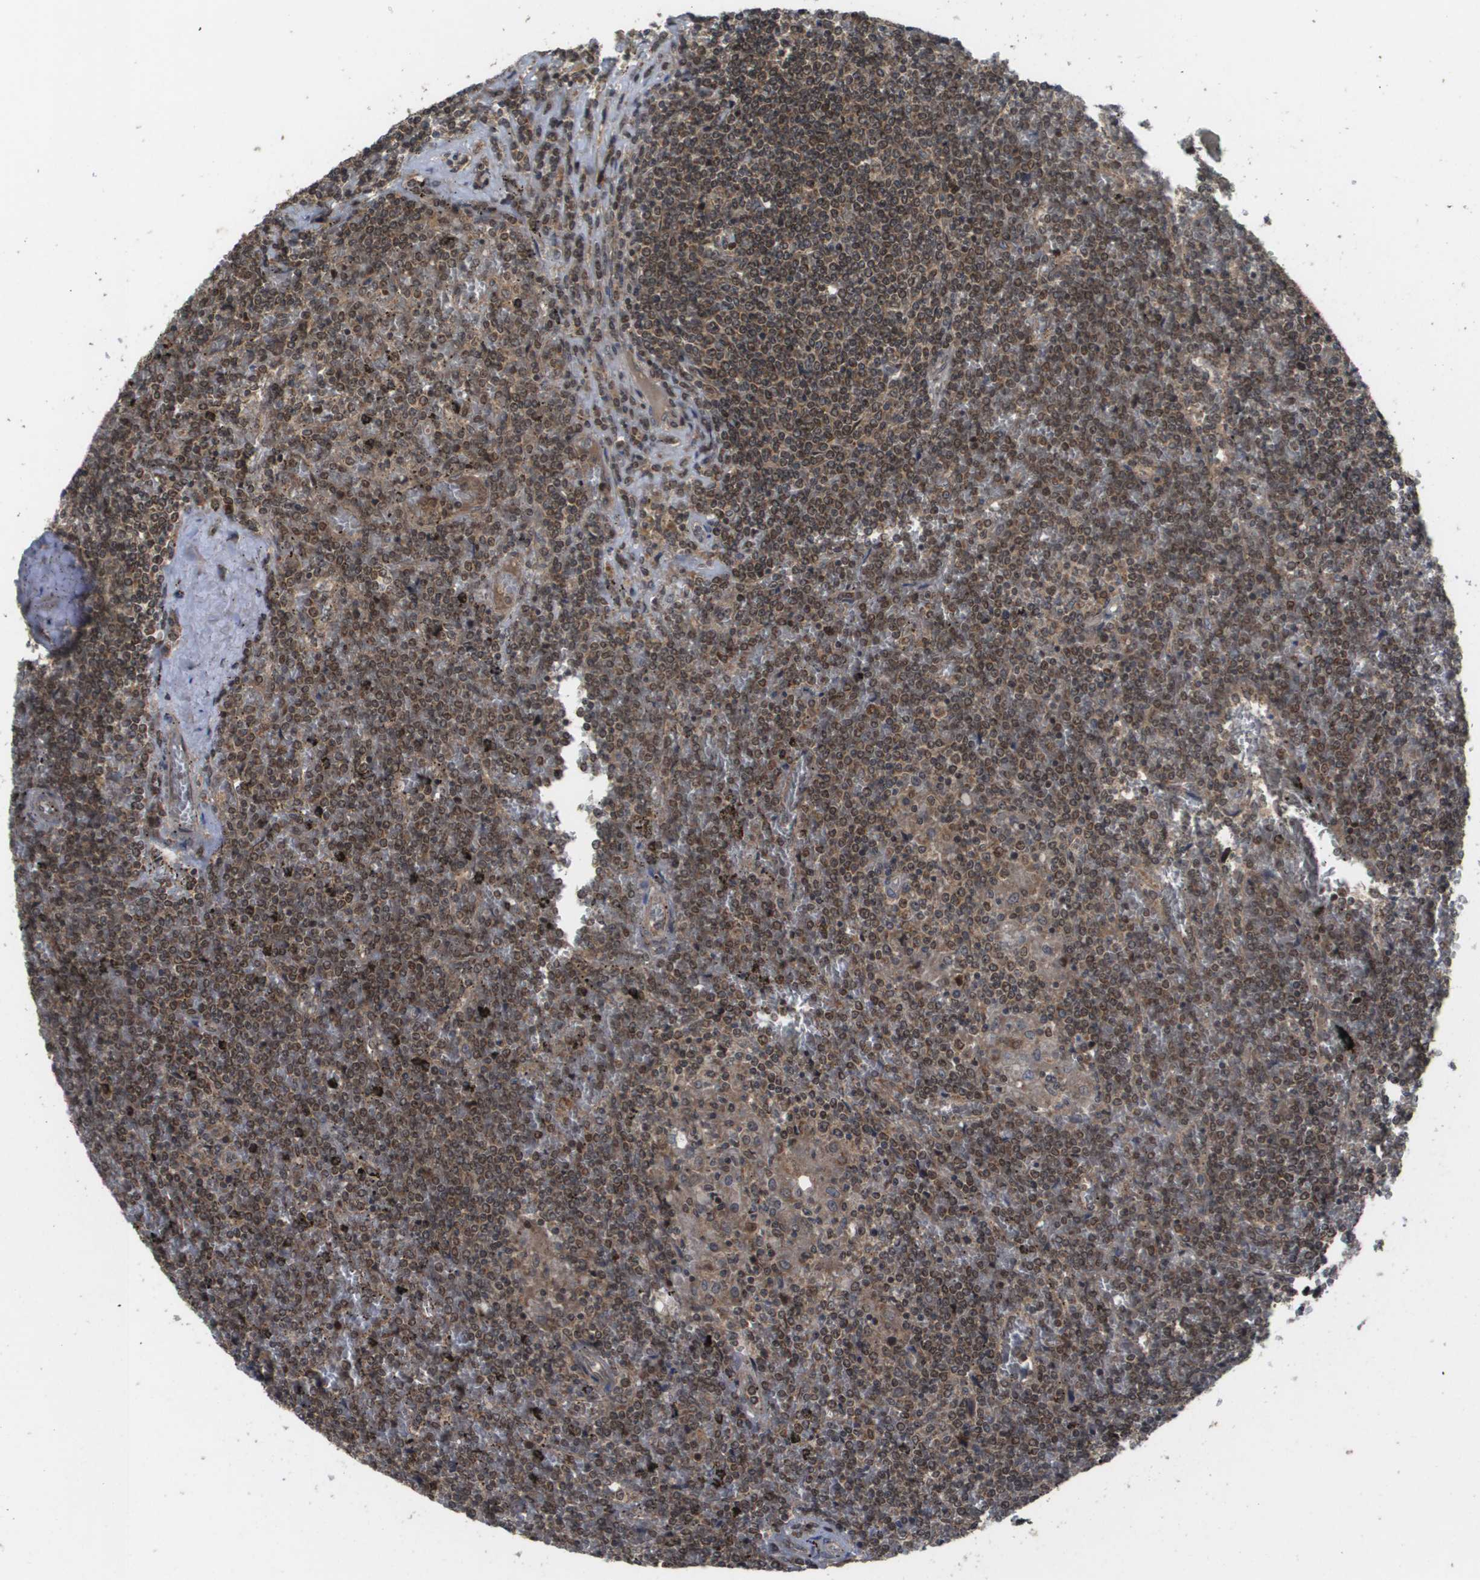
{"staining": {"intensity": "moderate", "quantity": ">75%", "location": "cytoplasmic/membranous,nuclear"}, "tissue": "lymphoma", "cell_type": "Tumor cells", "image_type": "cancer", "snomed": [{"axis": "morphology", "description": "Malignant lymphoma, non-Hodgkin's type, Low grade"}, {"axis": "topography", "description": "Spleen"}], "caption": "Brown immunohistochemical staining in low-grade malignant lymphoma, non-Hodgkin's type displays moderate cytoplasmic/membranous and nuclear positivity in approximately >75% of tumor cells. (DAB = brown stain, brightfield microscopy at high magnification).", "gene": "RBM38", "patient": {"sex": "female", "age": 19}}